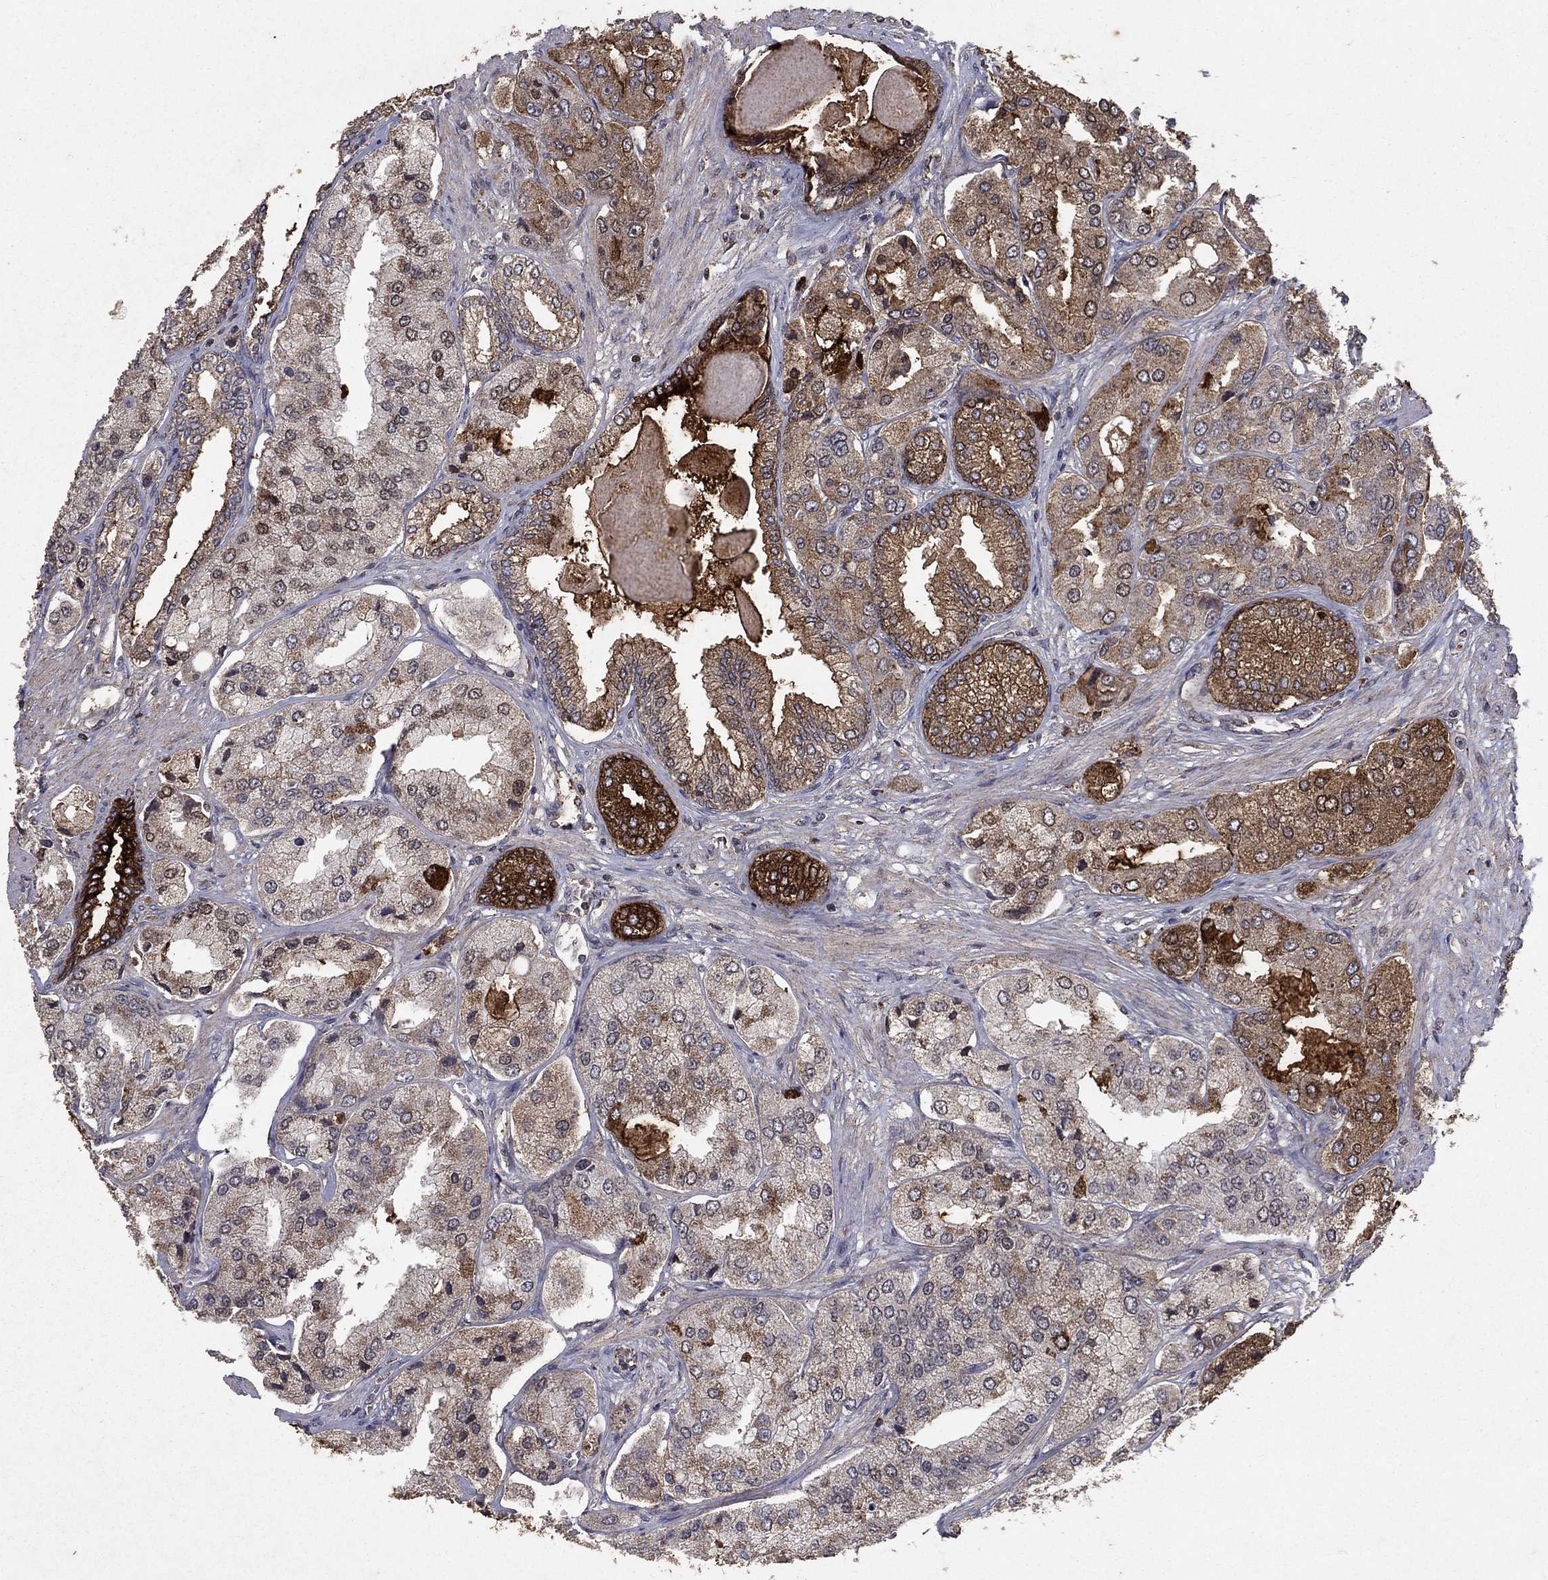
{"staining": {"intensity": "strong", "quantity": "<25%", "location": "cytoplasmic/membranous,nuclear"}, "tissue": "prostate cancer", "cell_type": "Tumor cells", "image_type": "cancer", "snomed": [{"axis": "morphology", "description": "Adenocarcinoma, Low grade"}, {"axis": "topography", "description": "Prostate"}], "caption": "A histopathology image of human low-grade adenocarcinoma (prostate) stained for a protein displays strong cytoplasmic/membranous and nuclear brown staining in tumor cells.", "gene": "CD24", "patient": {"sex": "male", "age": 69}}